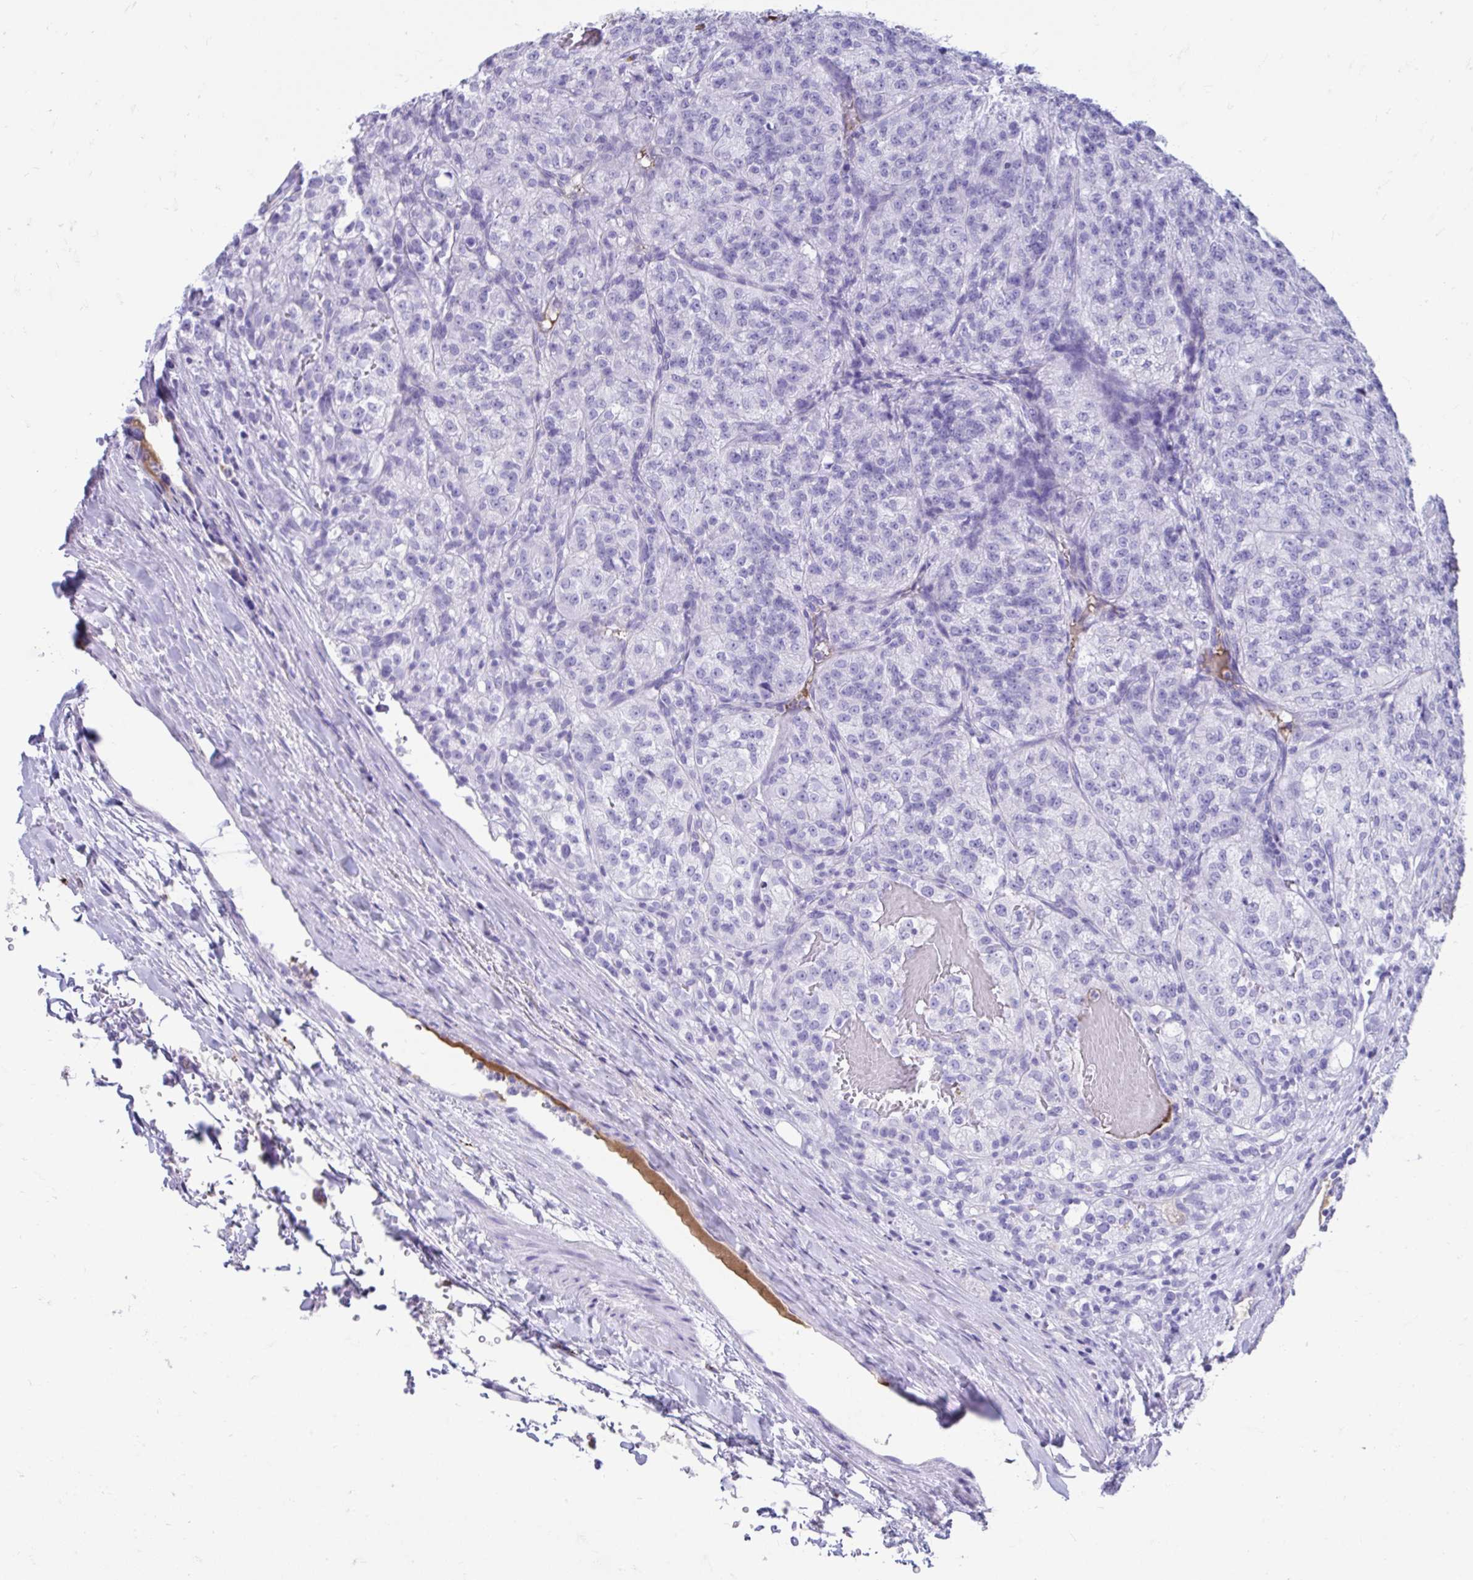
{"staining": {"intensity": "negative", "quantity": "none", "location": "none"}, "tissue": "renal cancer", "cell_type": "Tumor cells", "image_type": "cancer", "snomed": [{"axis": "morphology", "description": "Adenocarcinoma, NOS"}, {"axis": "topography", "description": "Kidney"}], "caption": "Renal cancer (adenocarcinoma) stained for a protein using immunohistochemistry shows no staining tumor cells.", "gene": "SMIM9", "patient": {"sex": "female", "age": 63}}